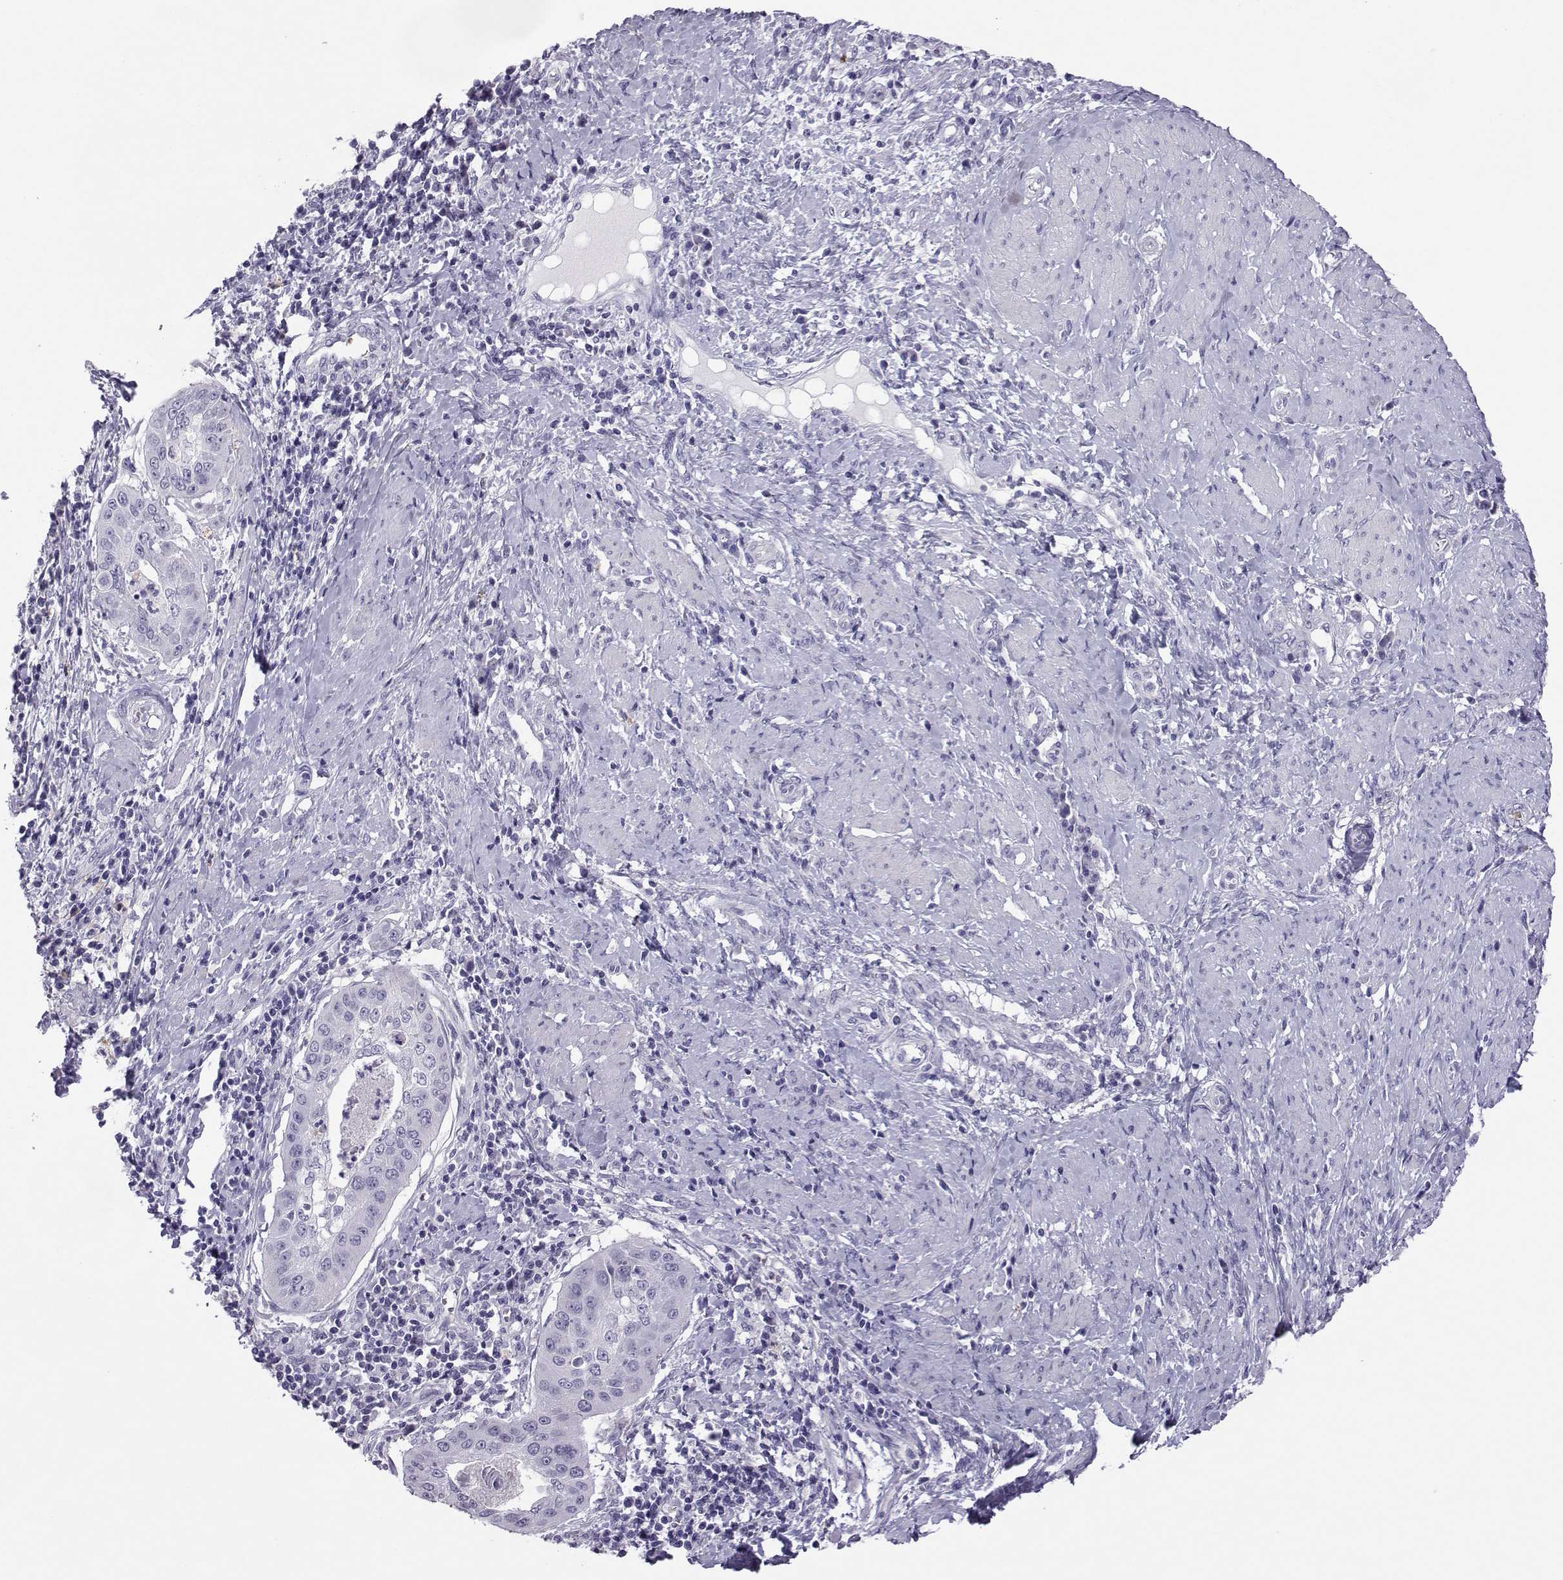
{"staining": {"intensity": "negative", "quantity": "none", "location": "none"}, "tissue": "cervical cancer", "cell_type": "Tumor cells", "image_type": "cancer", "snomed": [{"axis": "morphology", "description": "Squamous cell carcinoma, NOS"}, {"axis": "topography", "description": "Cervix"}], "caption": "This histopathology image is of cervical cancer stained with IHC to label a protein in brown with the nuclei are counter-stained blue. There is no expression in tumor cells.", "gene": "TRPM7", "patient": {"sex": "female", "age": 39}}